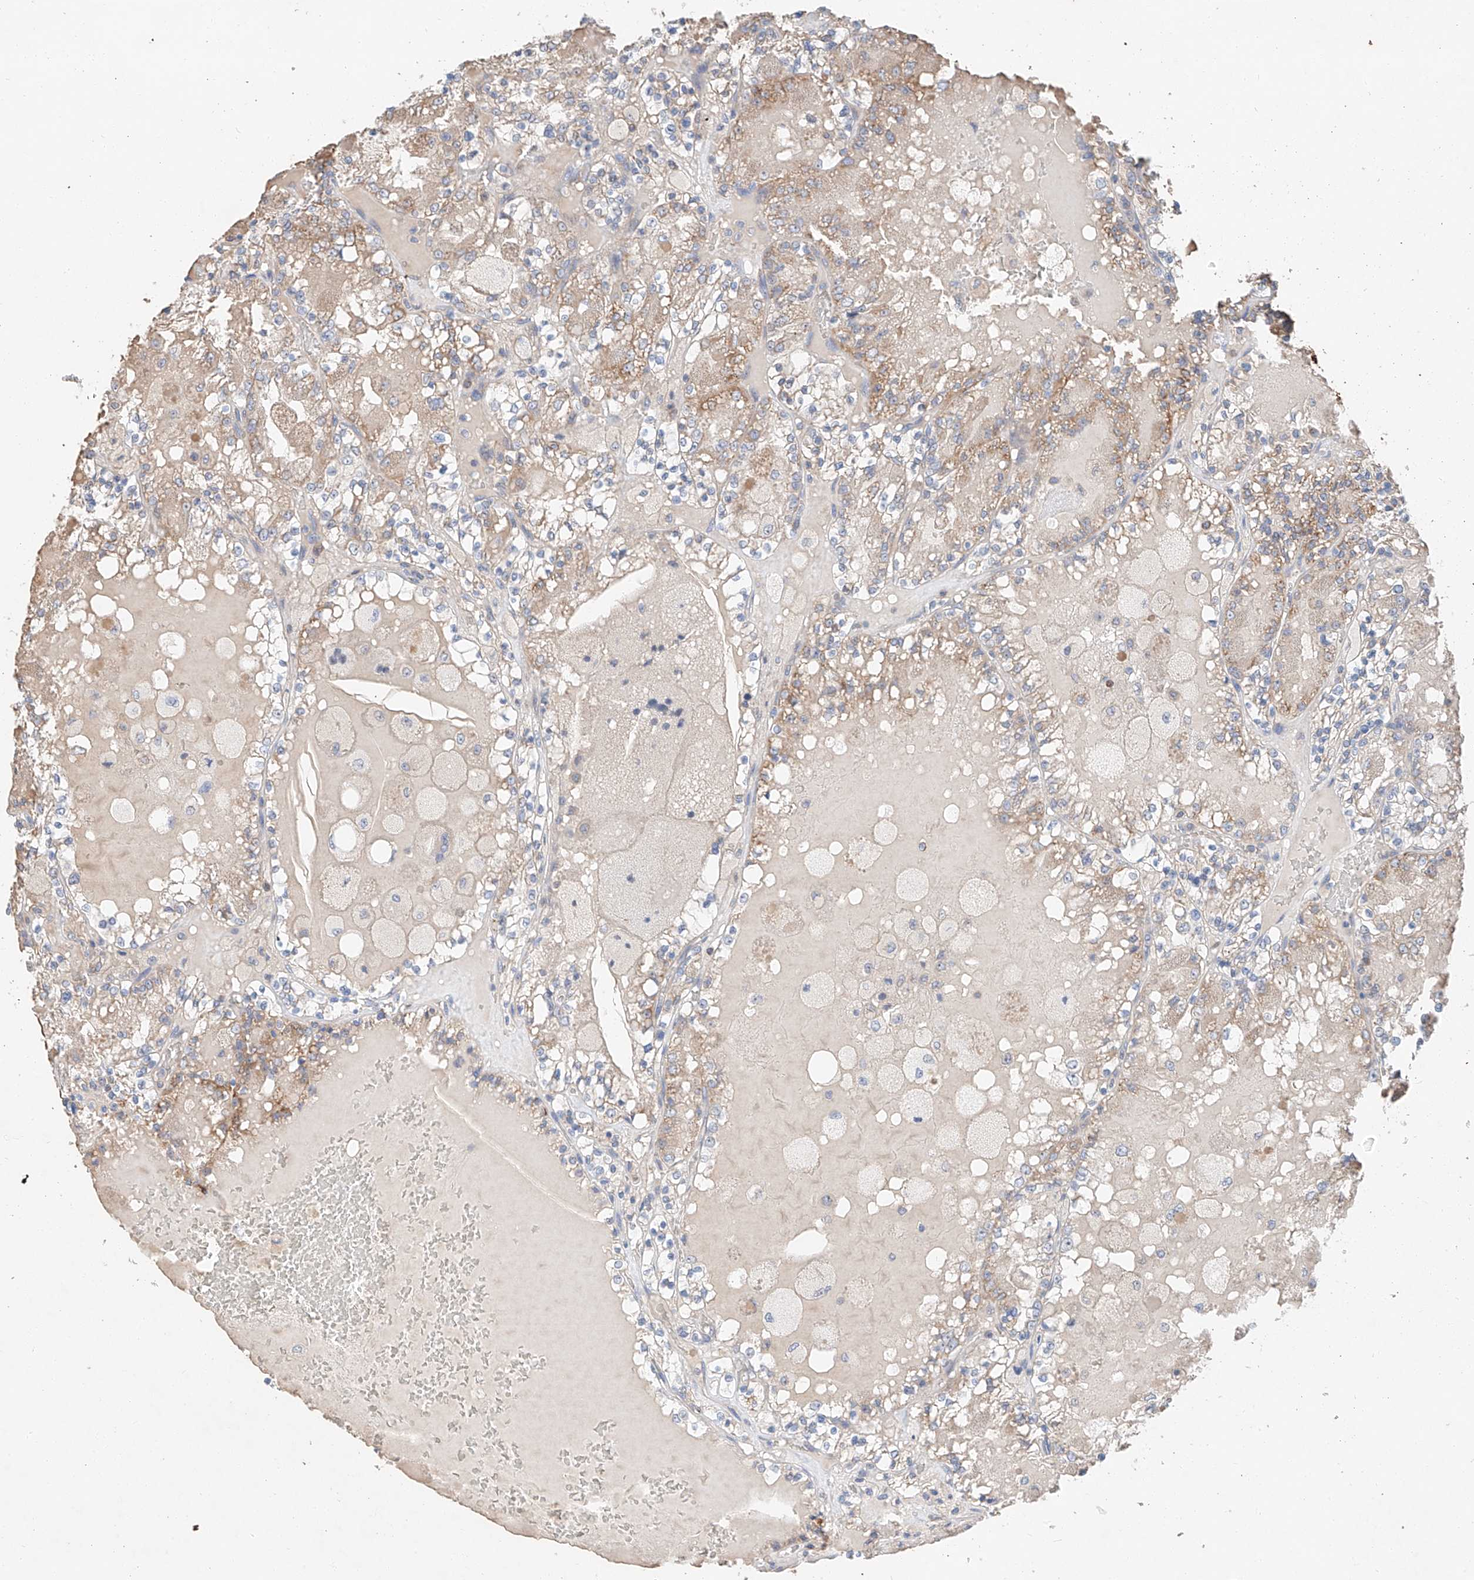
{"staining": {"intensity": "weak", "quantity": "25%-75%", "location": "cytoplasmic/membranous"}, "tissue": "renal cancer", "cell_type": "Tumor cells", "image_type": "cancer", "snomed": [{"axis": "morphology", "description": "Adenocarcinoma, NOS"}, {"axis": "topography", "description": "Kidney"}], "caption": "High-magnification brightfield microscopy of adenocarcinoma (renal) stained with DAB (brown) and counterstained with hematoxylin (blue). tumor cells exhibit weak cytoplasmic/membranous expression is seen in approximately25%-75% of cells.", "gene": "RUSC1", "patient": {"sex": "female", "age": 56}}